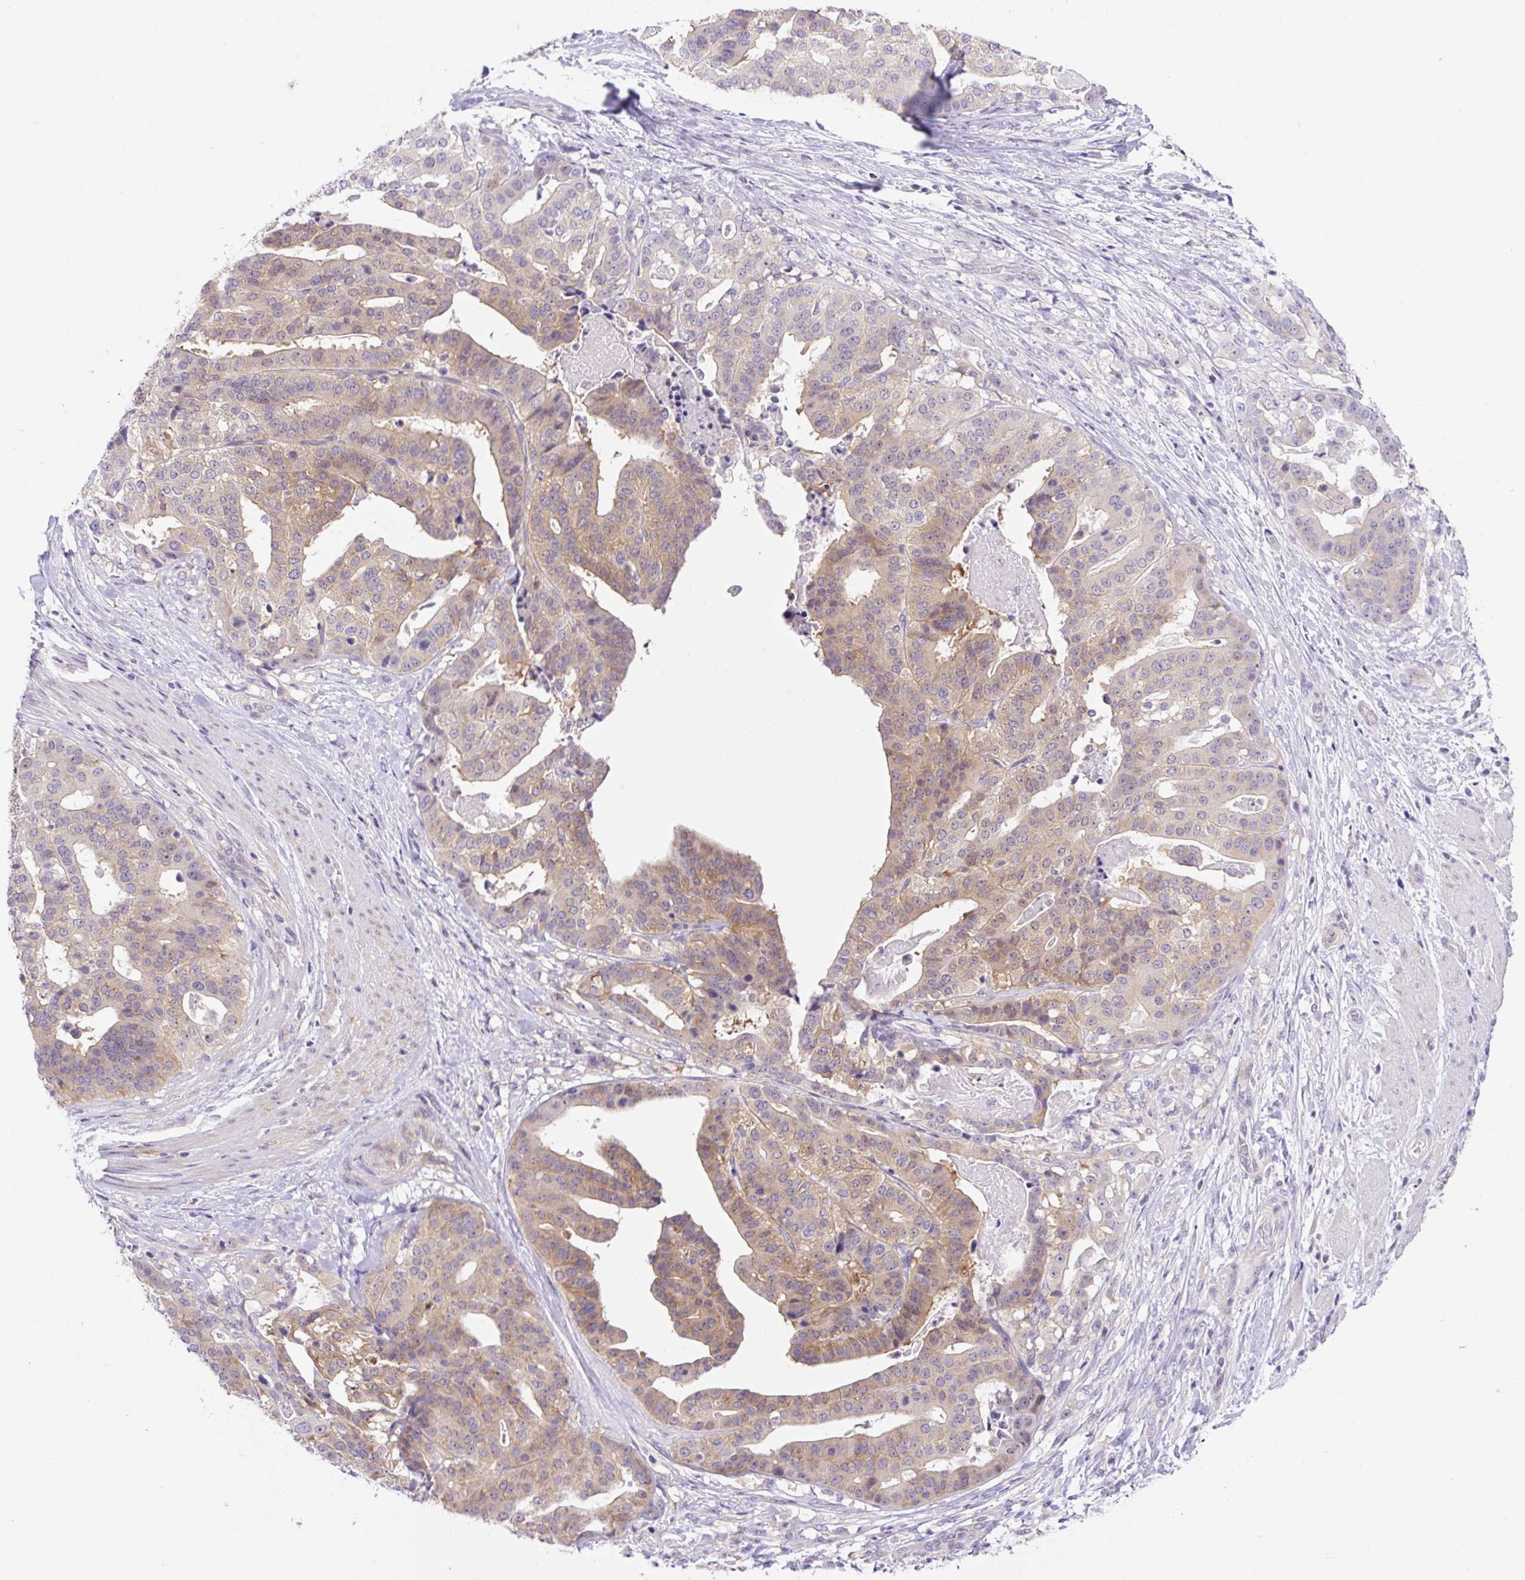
{"staining": {"intensity": "moderate", "quantity": "25%-75%", "location": "cytoplasmic/membranous"}, "tissue": "stomach cancer", "cell_type": "Tumor cells", "image_type": "cancer", "snomed": [{"axis": "morphology", "description": "Adenocarcinoma, NOS"}, {"axis": "topography", "description": "Stomach"}], "caption": "This histopathology image demonstrates IHC staining of human stomach adenocarcinoma, with medium moderate cytoplasmic/membranous staining in approximately 25%-75% of tumor cells.", "gene": "CAMK2B", "patient": {"sex": "male", "age": 48}}